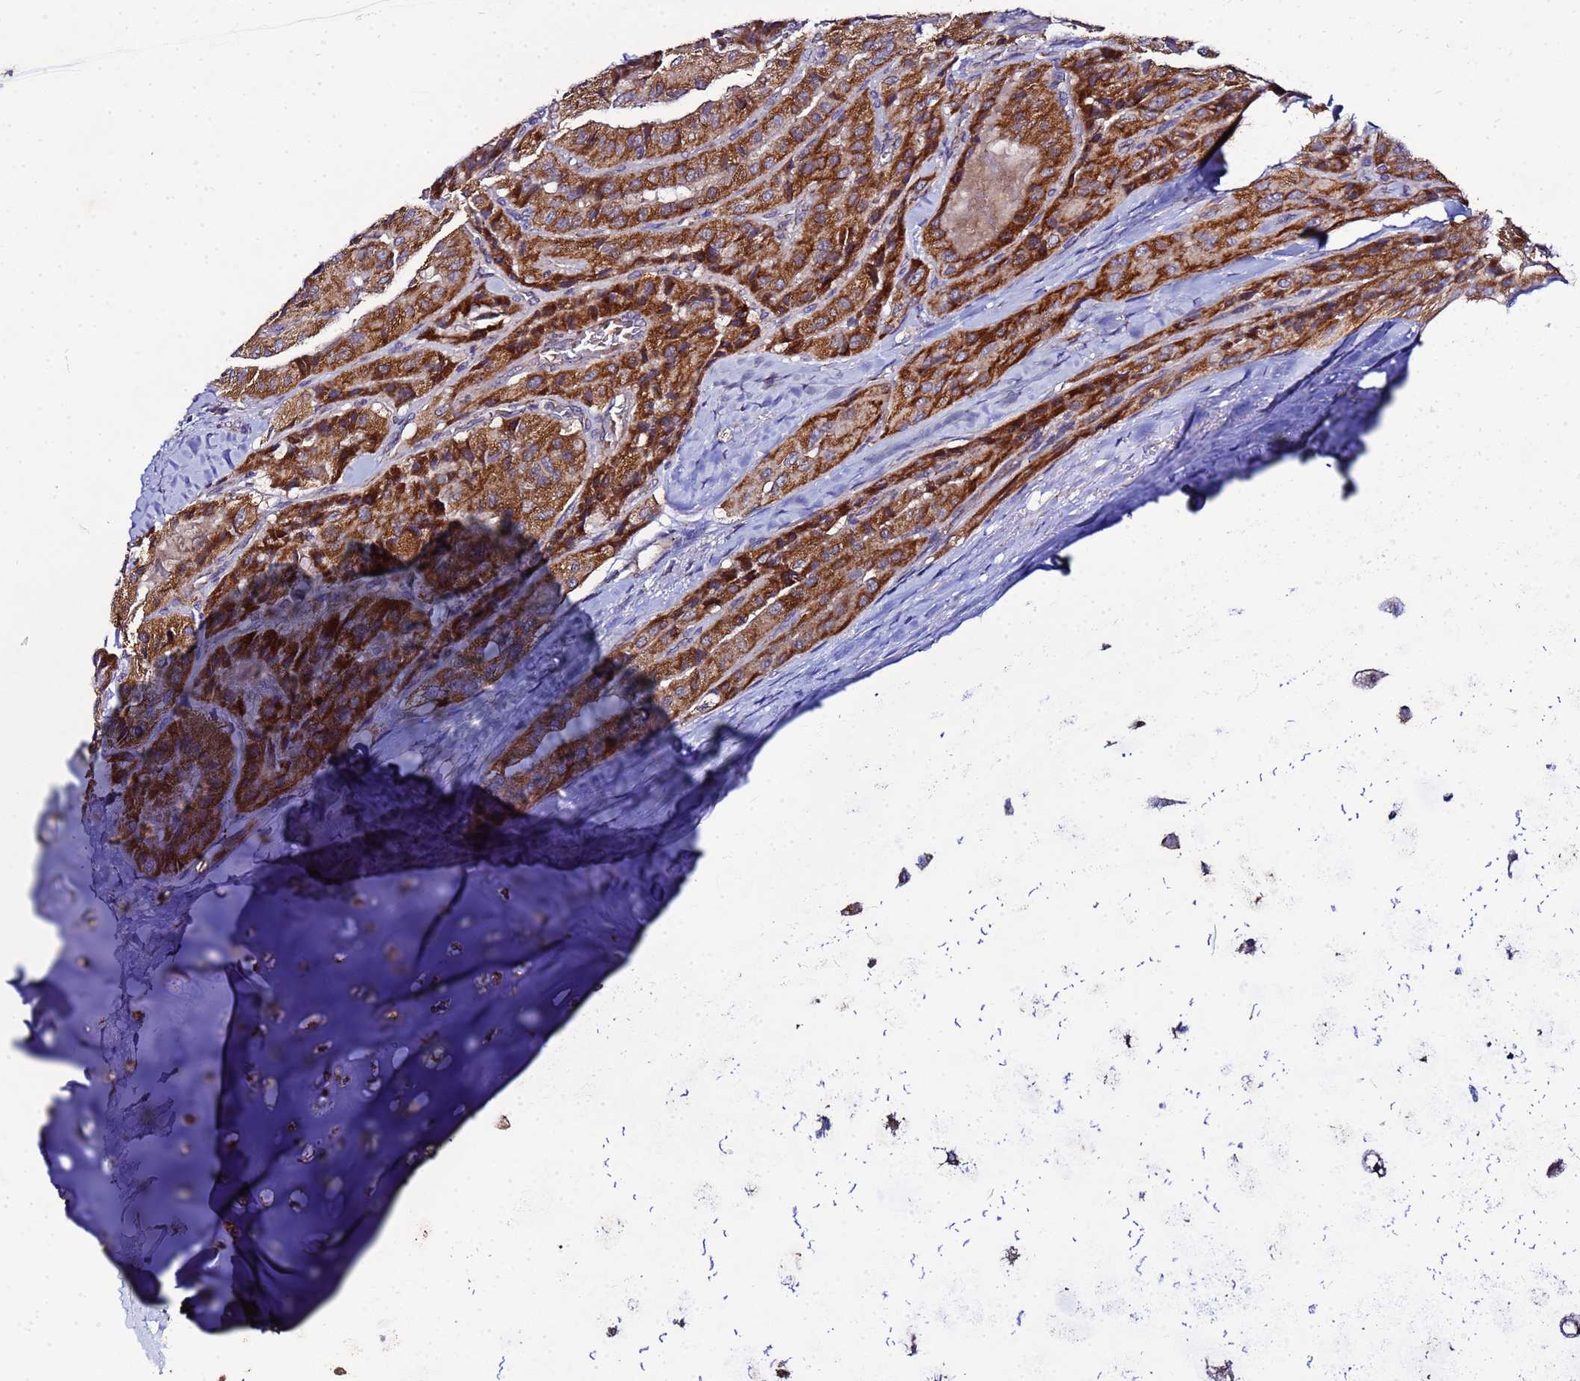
{"staining": {"intensity": "strong", "quantity": ">75%", "location": "cytoplasmic/membranous"}, "tissue": "thyroid cancer", "cell_type": "Tumor cells", "image_type": "cancer", "snomed": [{"axis": "morphology", "description": "Normal tissue, NOS"}, {"axis": "morphology", "description": "Papillary adenocarcinoma, NOS"}, {"axis": "topography", "description": "Thyroid gland"}], "caption": "DAB (3,3'-diaminobenzidine) immunohistochemical staining of thyroid cancer (papillary adenocarcinoma) shows strong cytoplasmic/membranous protein positivity in about >75% of tumor cells. (Brightfield microscopy of DAB IHC at high magnification).", "gene": "FAHD2A", "patient": {"sex": "female", "age": 59}}